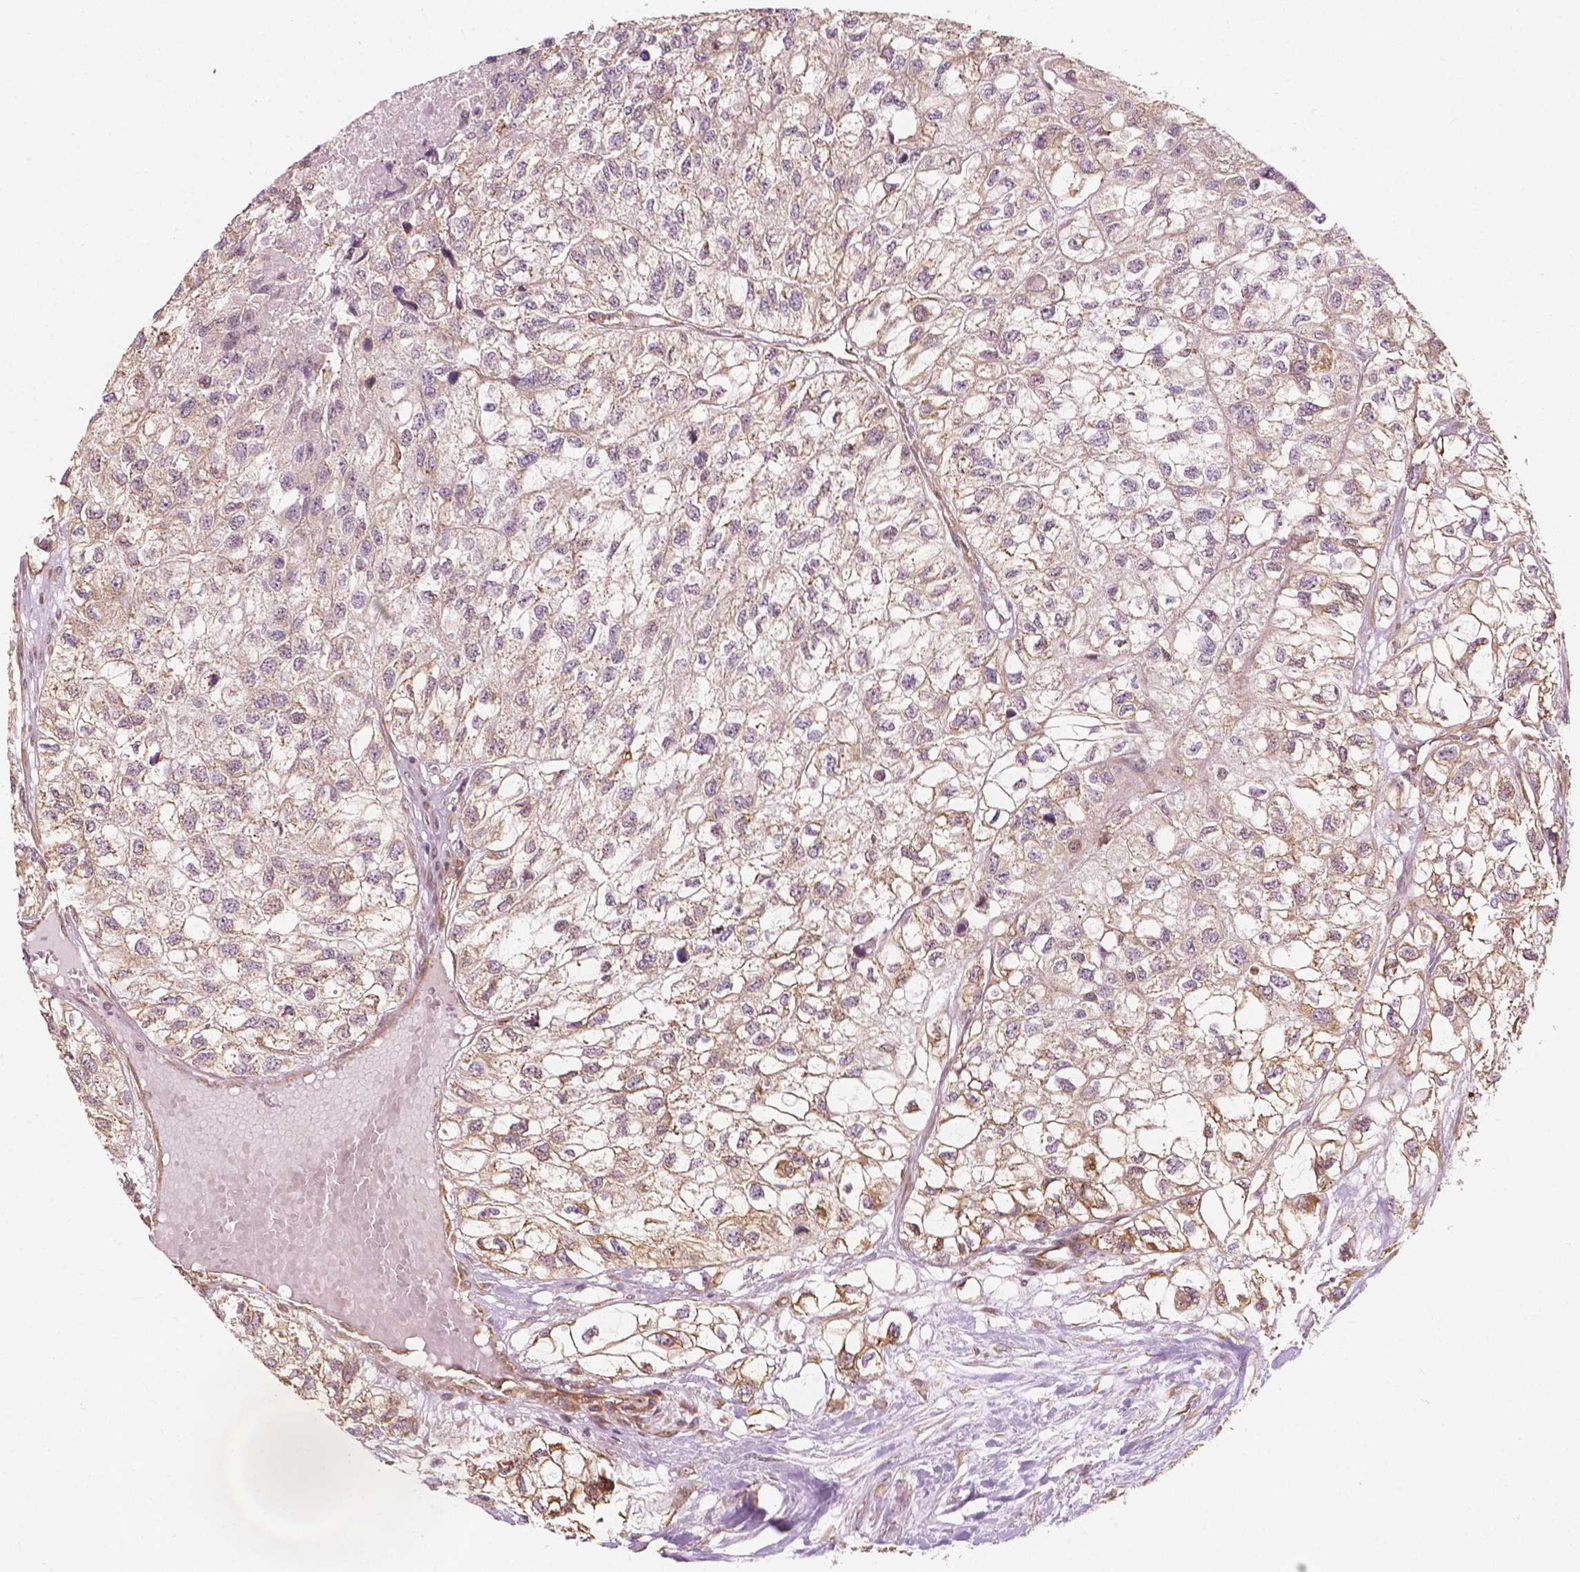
{"staining": {"intensity": "weak", "quantity": ">75%", "location": "cytoplasmic/membranous"}, "tissue": "renal cancer", "cell_type": "Tumor cells", "image_type": "cancer", "snomed": [{"axis": "morphology", "description": "Adenocarcinoma, NOS"}, {"axis": "topography", "description": "Kidney"}], "caption": "Immunohistochemical staining of renal cancer (adenocarcinoma) shows weak cytoplasmic/membranous protein expression in about >75% of tumor cells.", "gene": "G3BP1", "patient": {"sex": "male", "age": 56}}